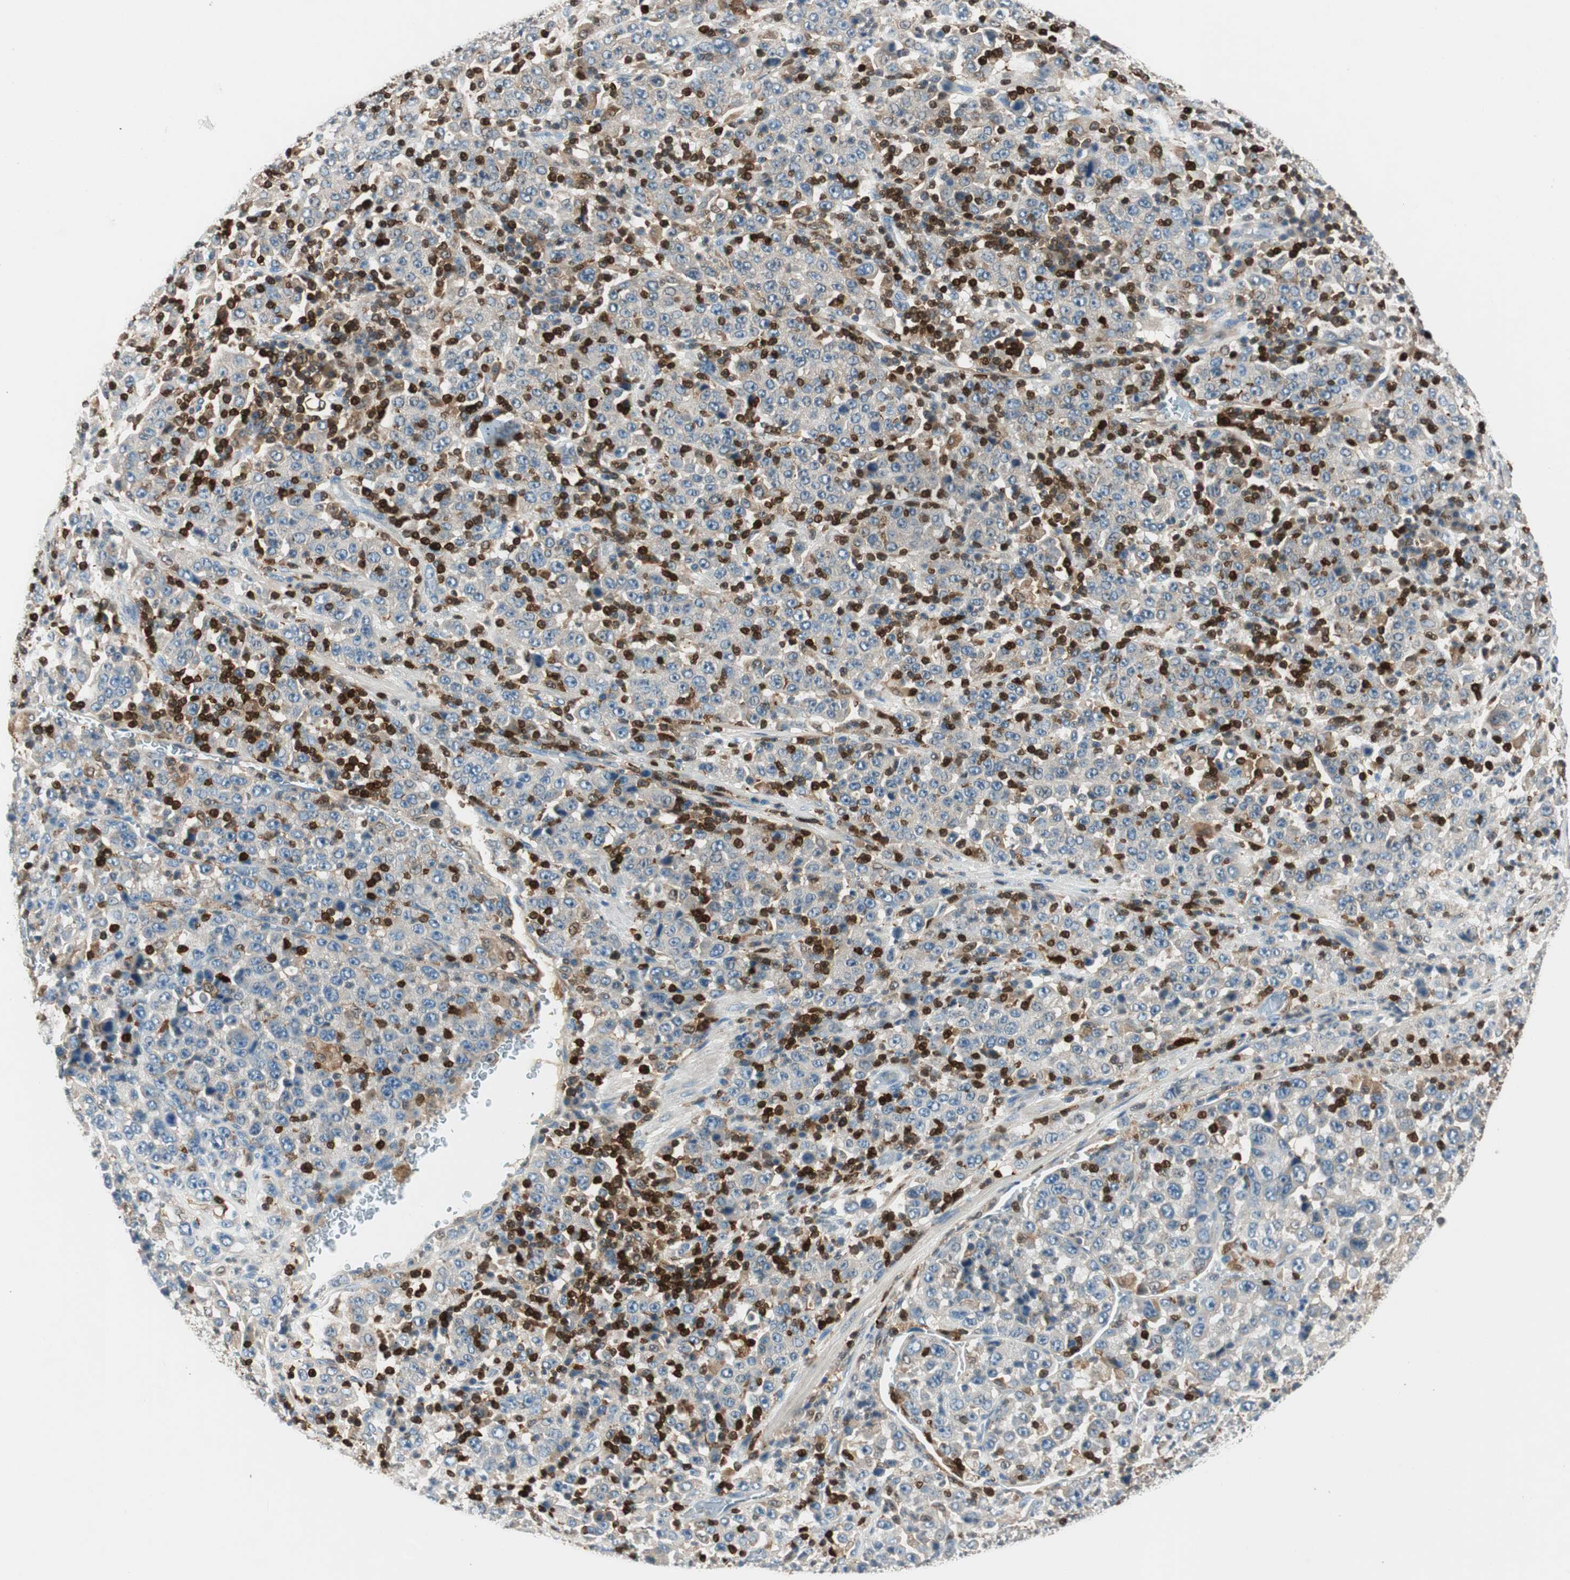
{"staining": {"intensity": "weak", "quantity": "<25%", "location": "cytoplasmic/membranous"}, "tissue": "stomach cancer", "cell_type": "Tumor cells", "image_type": "cancer", "snomed": [{"axis": "morphology", "description": "Normal tissue, NOS"}, {"axis": "morphology", "description": "Adenocarcinoma, NOS"}, {"axis": "topography", "description": "Stomach, upper"}, {"axis": "topography", "description": "Stomach"}], "caption": "The immunohistochemistry (IHC) histopathology image has no significant positivity in tumor cells of stomach cancer tissue.", "gene": "COTL1", "patient": {"sex": "male", "age": 59}}